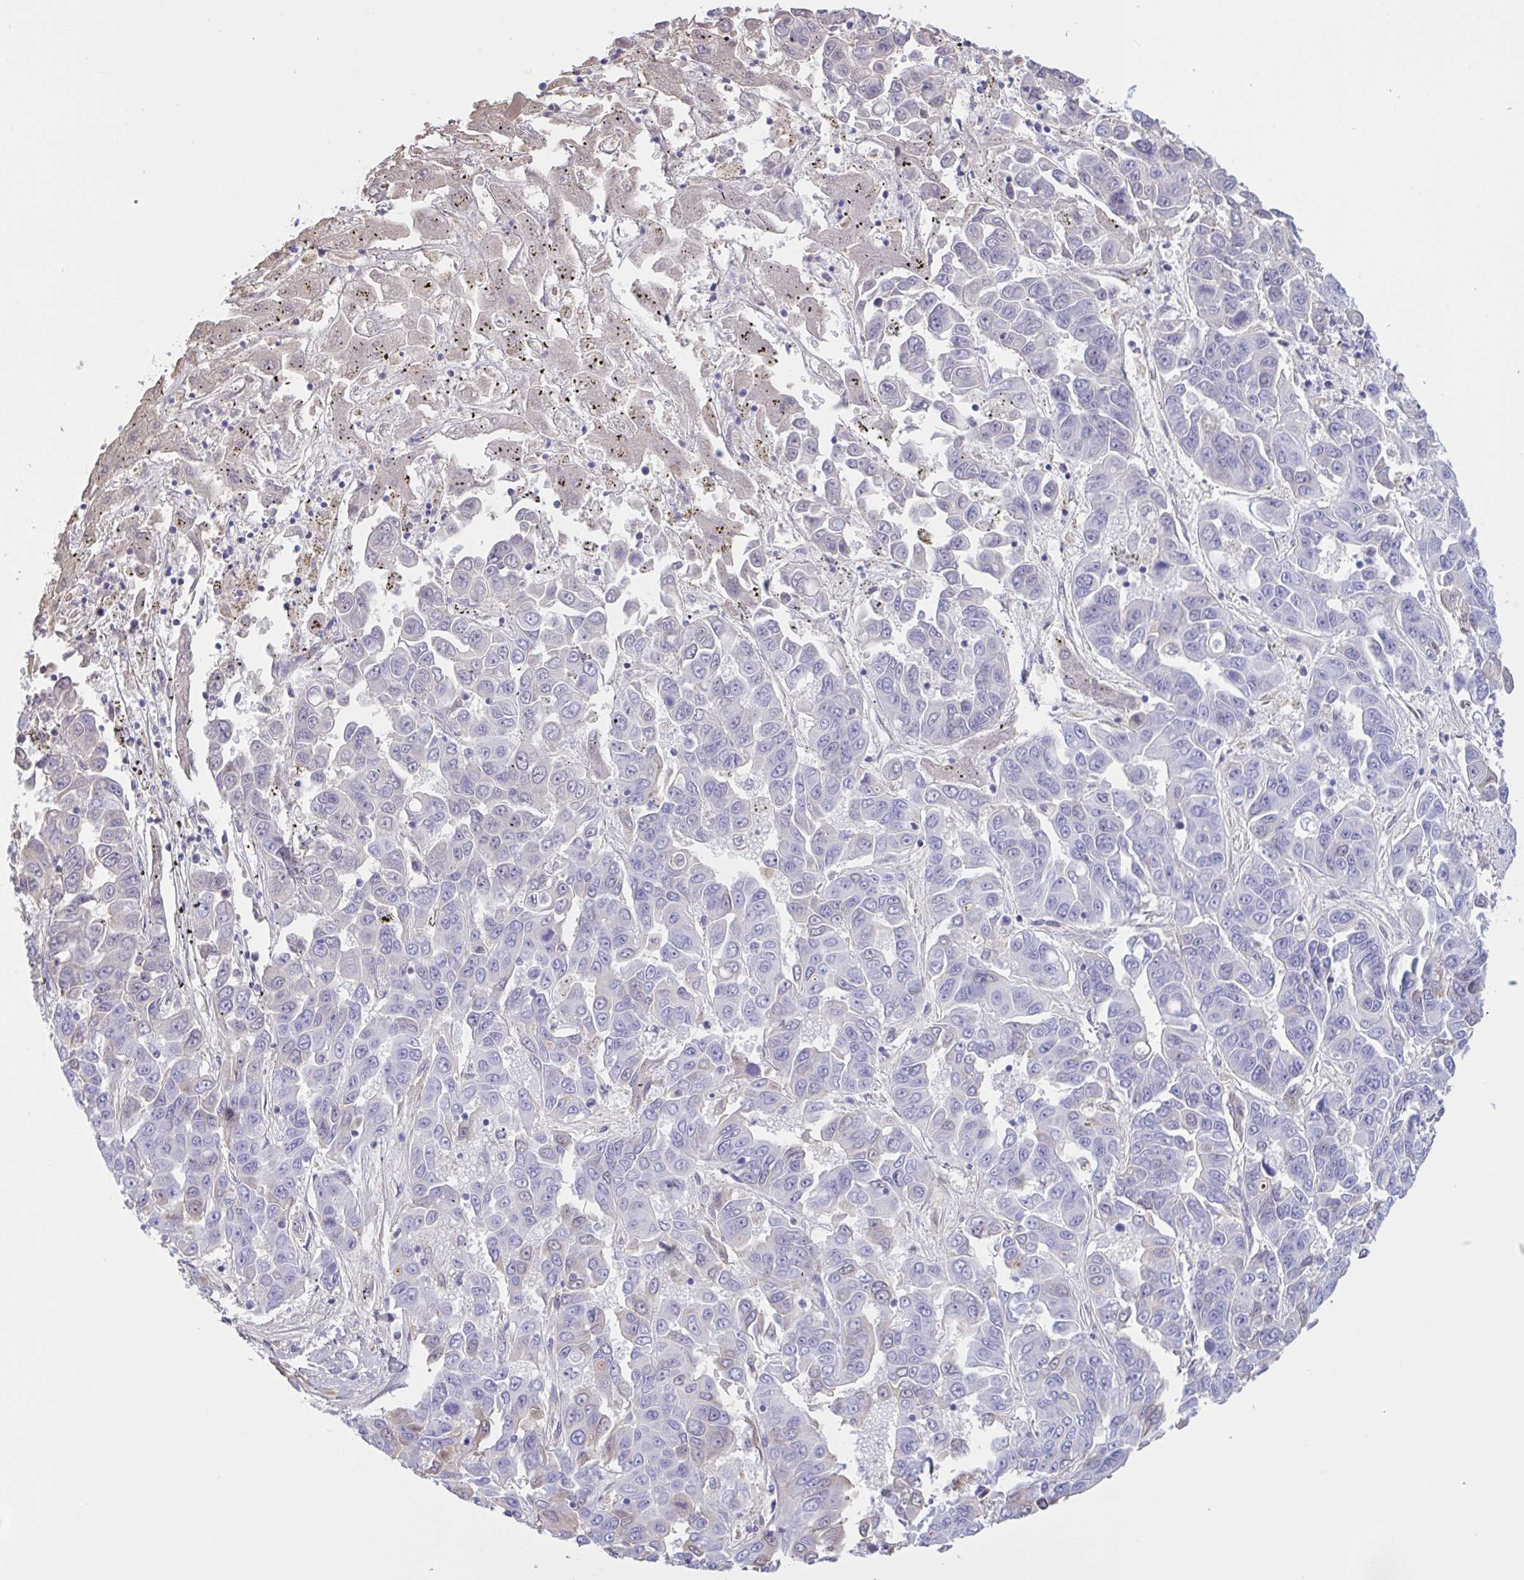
{"staining": {"intensity": "weak", "quantity": "<25%", "location": "cytoplasmic/membranous"}, "tissue": "liver cancer", "cell_type": "Tumor cells", "image_type": "cancer", "snomed": [{"axis": "morphology", "description": "Cholangiocarcinoma"}, {"axis": "topography", "description": "Liver"}], "caption": "IHC micrograph of neoplastic tissue: human liver cancer (cholangiocarcinoma) stained with DAB demonstrates no significant protein positivity in tumor cells.", "gene": "LARGE2", "patient": {"sex": "female", "age": 52}}